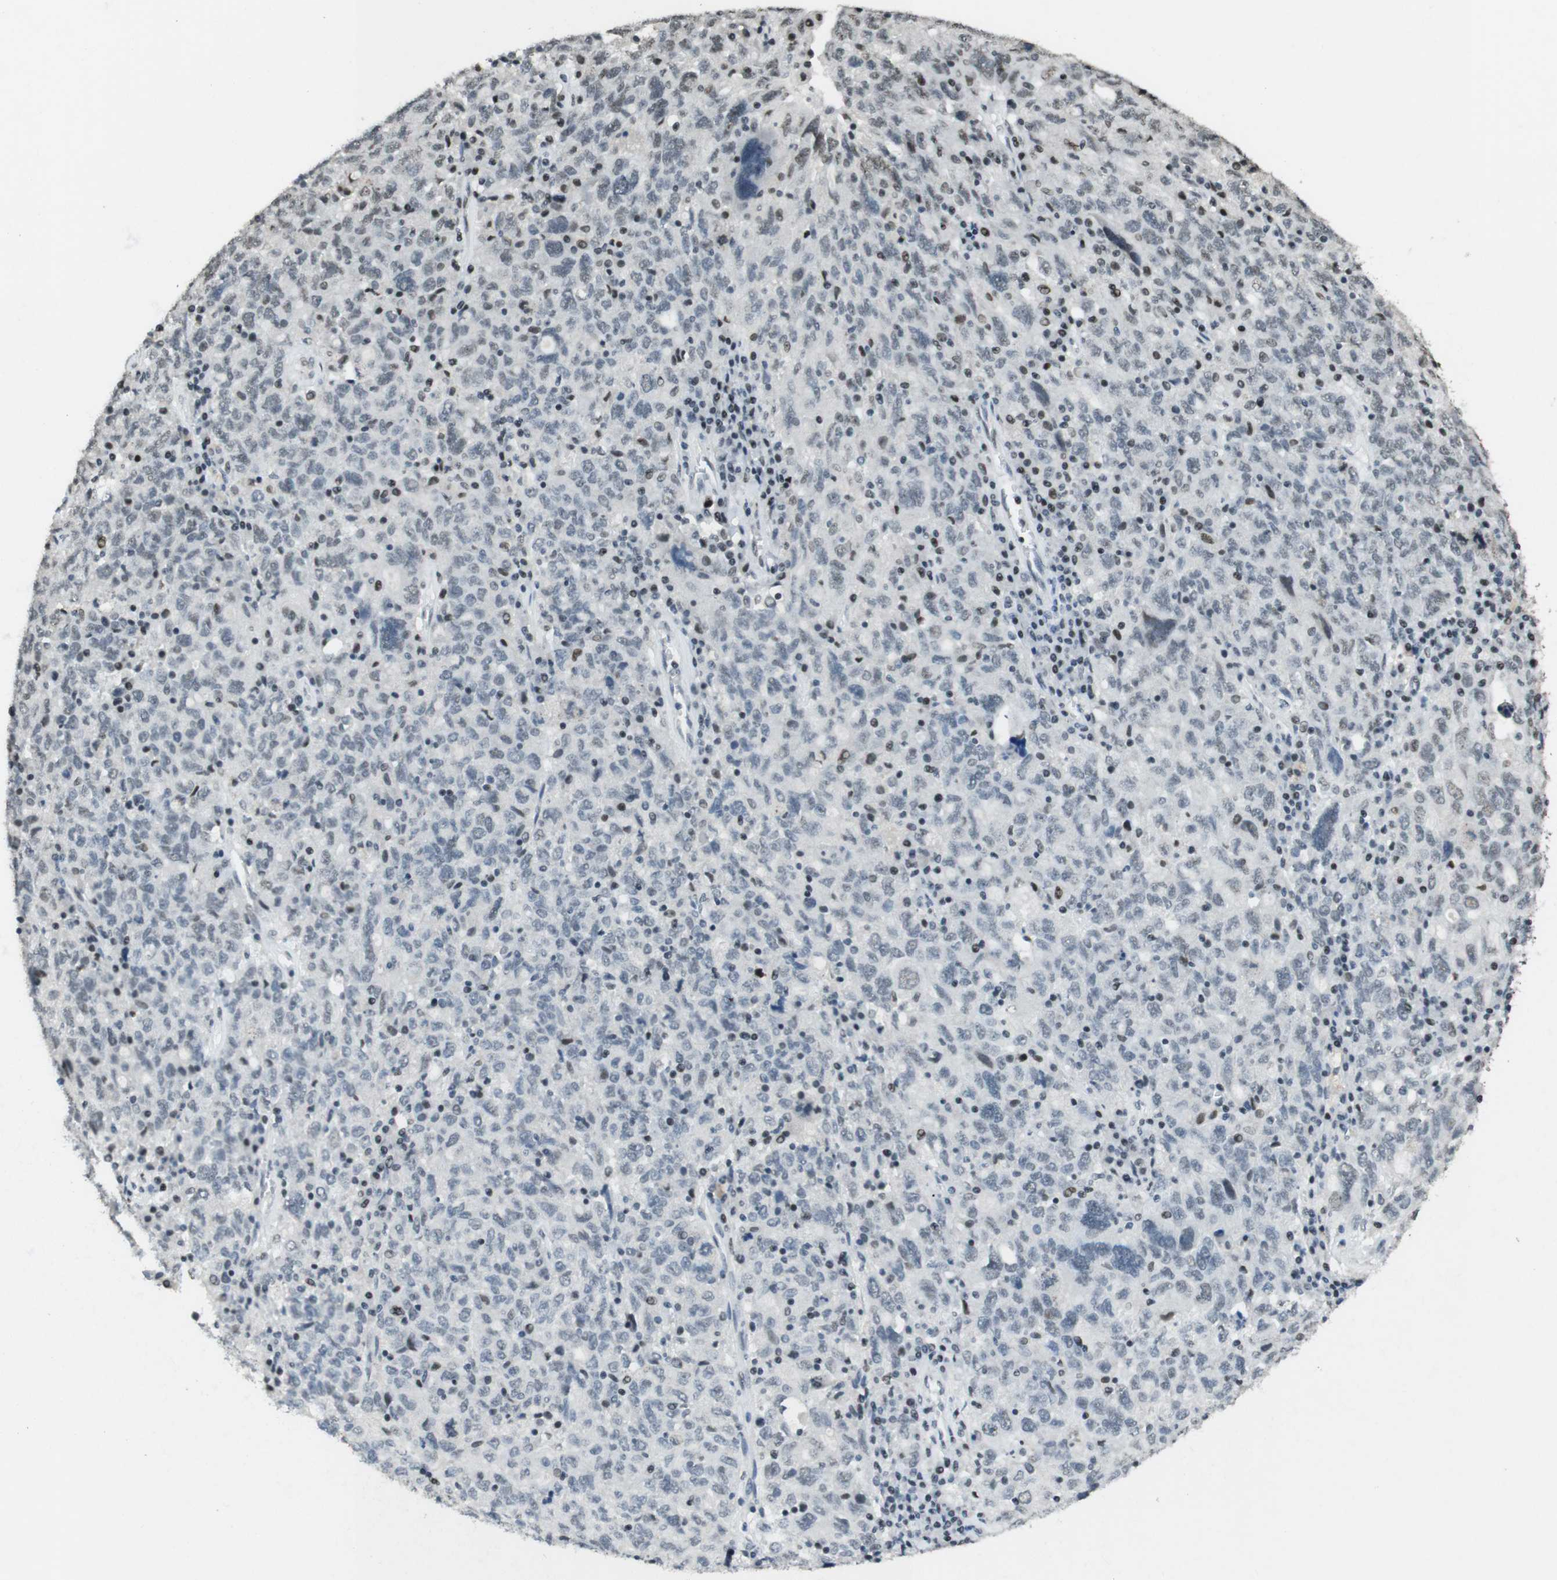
{"staining": {"intensity": "weak", "quantity": "<25%", "location": "nuclear"}, "tissue": "ovarian cancer", "cell_type": "Tumor cells", "image_type": "cancer", "snomed": [{"axis": "morphology", "description": "Carcinoma, endometroid"}, {"axis": "topography", "description": "Ovary"}], "caption": "IHC image of neoplastic tissue: human endometroid carcinoma (ovarian) stained with DAB shows no significant protein staining in tumor cells. (Stains: DAB IHC with hematoxylin counter stain, Microscopy: brightfield microscopy at high magnification).", "gene": "CSNK2B", "patient": {"sex": "female", "age": 62}}